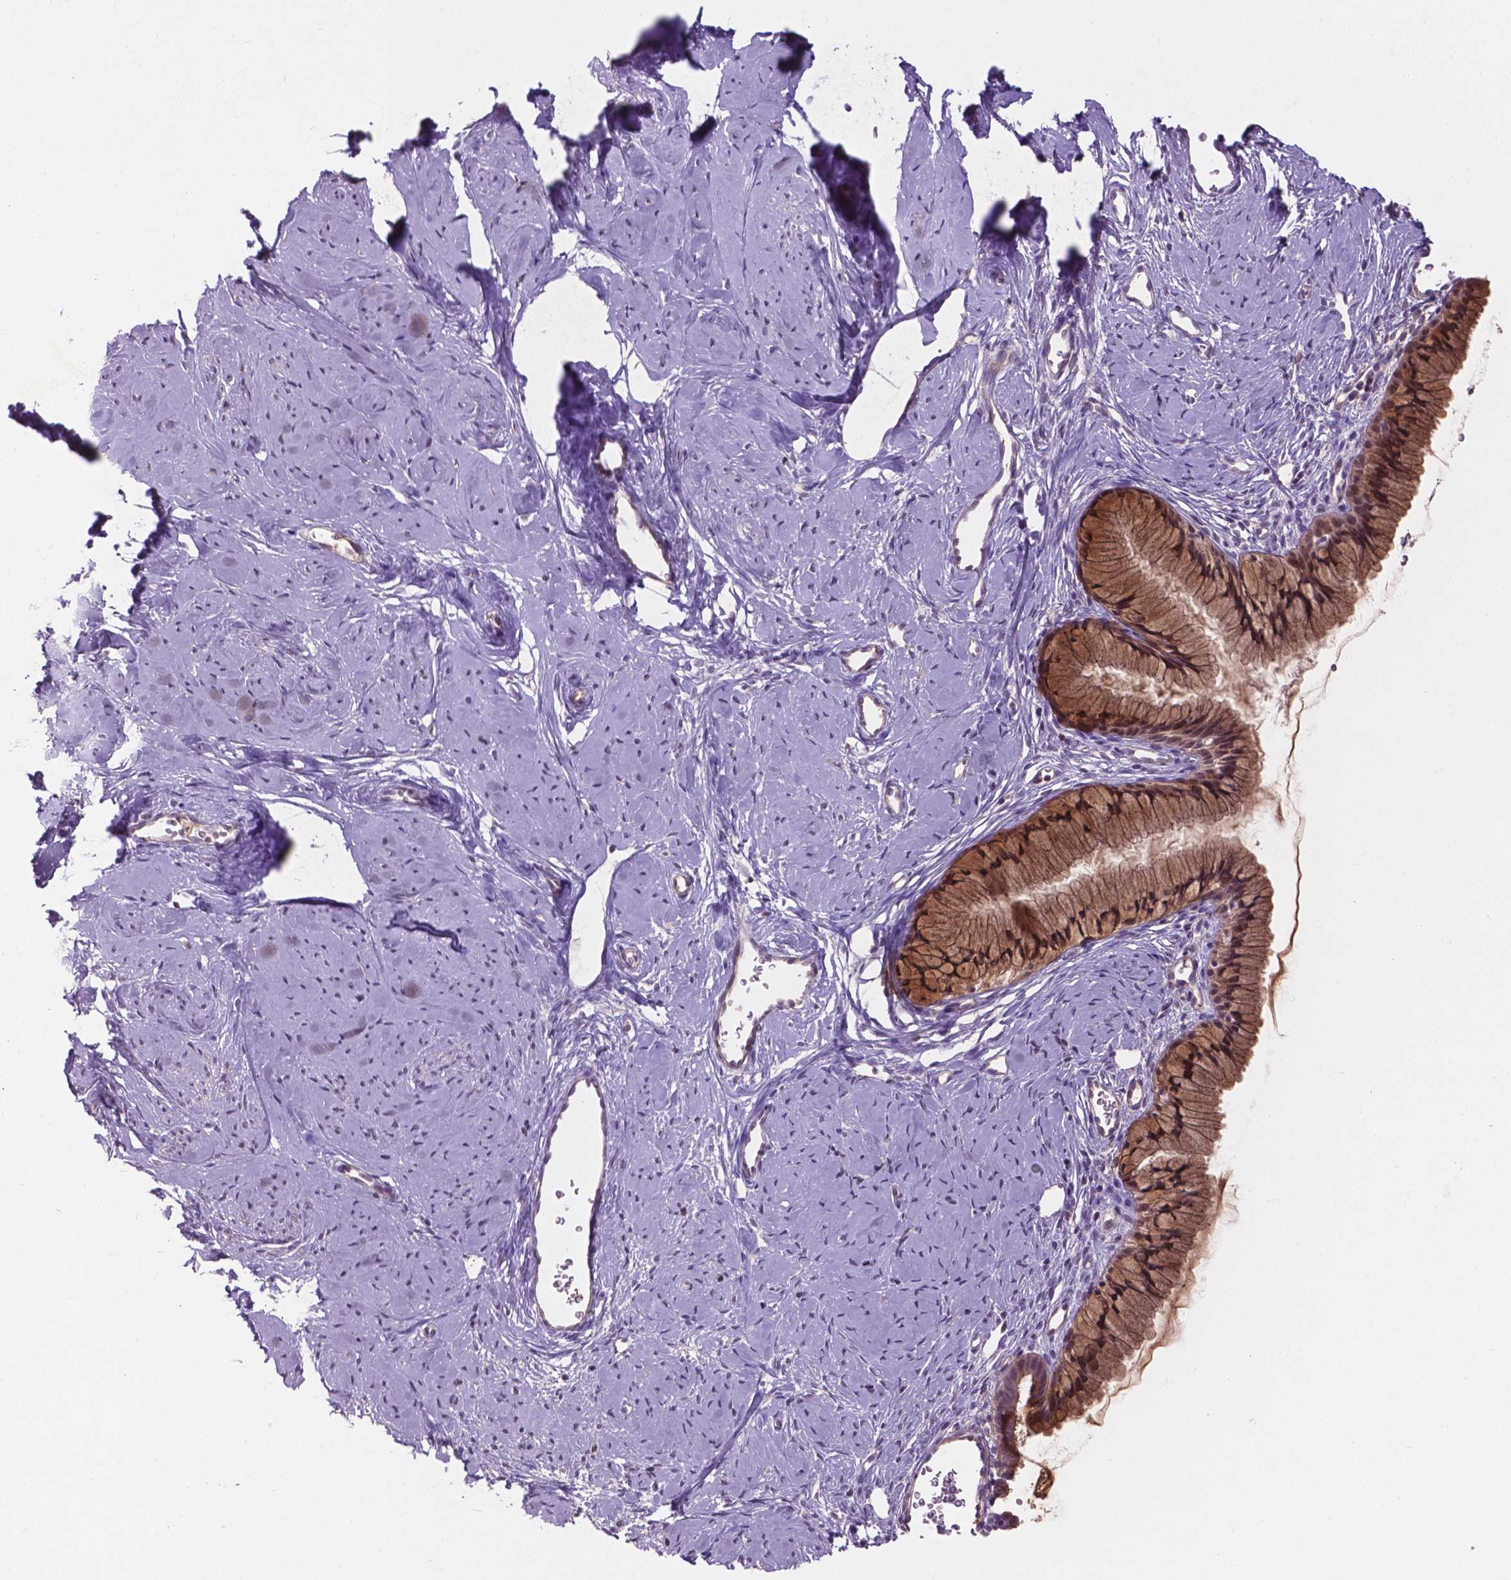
{"staining": {"intensity": "moderate", "quantity": ">75%", "location": "cytoplasmic/membranous,nuclear"}, "tissue": "cervix", "cell_type": "Glandular cells", "image_type": "normal", "snomed": [{"axis": "morphology", "description": "Normal tissue, NOS"}, {"axis": "topography", "description": "Cervix"}], "caption": "Immunohistochemistry (IHC) staining of benign cervix, which shows medium levels of moderate cytoplasmic/membranous,nuclear staining in about >75% of glandular cells indicating moderate cytoplasmic/membranous,nuclear protein positivity. The staining was performed using DAB (brown) for protein detection and nuclei were counterstained in hematoxylin (blue).", "gene": "ARL5C", "patient": {"sex": "female", "age": 40}}